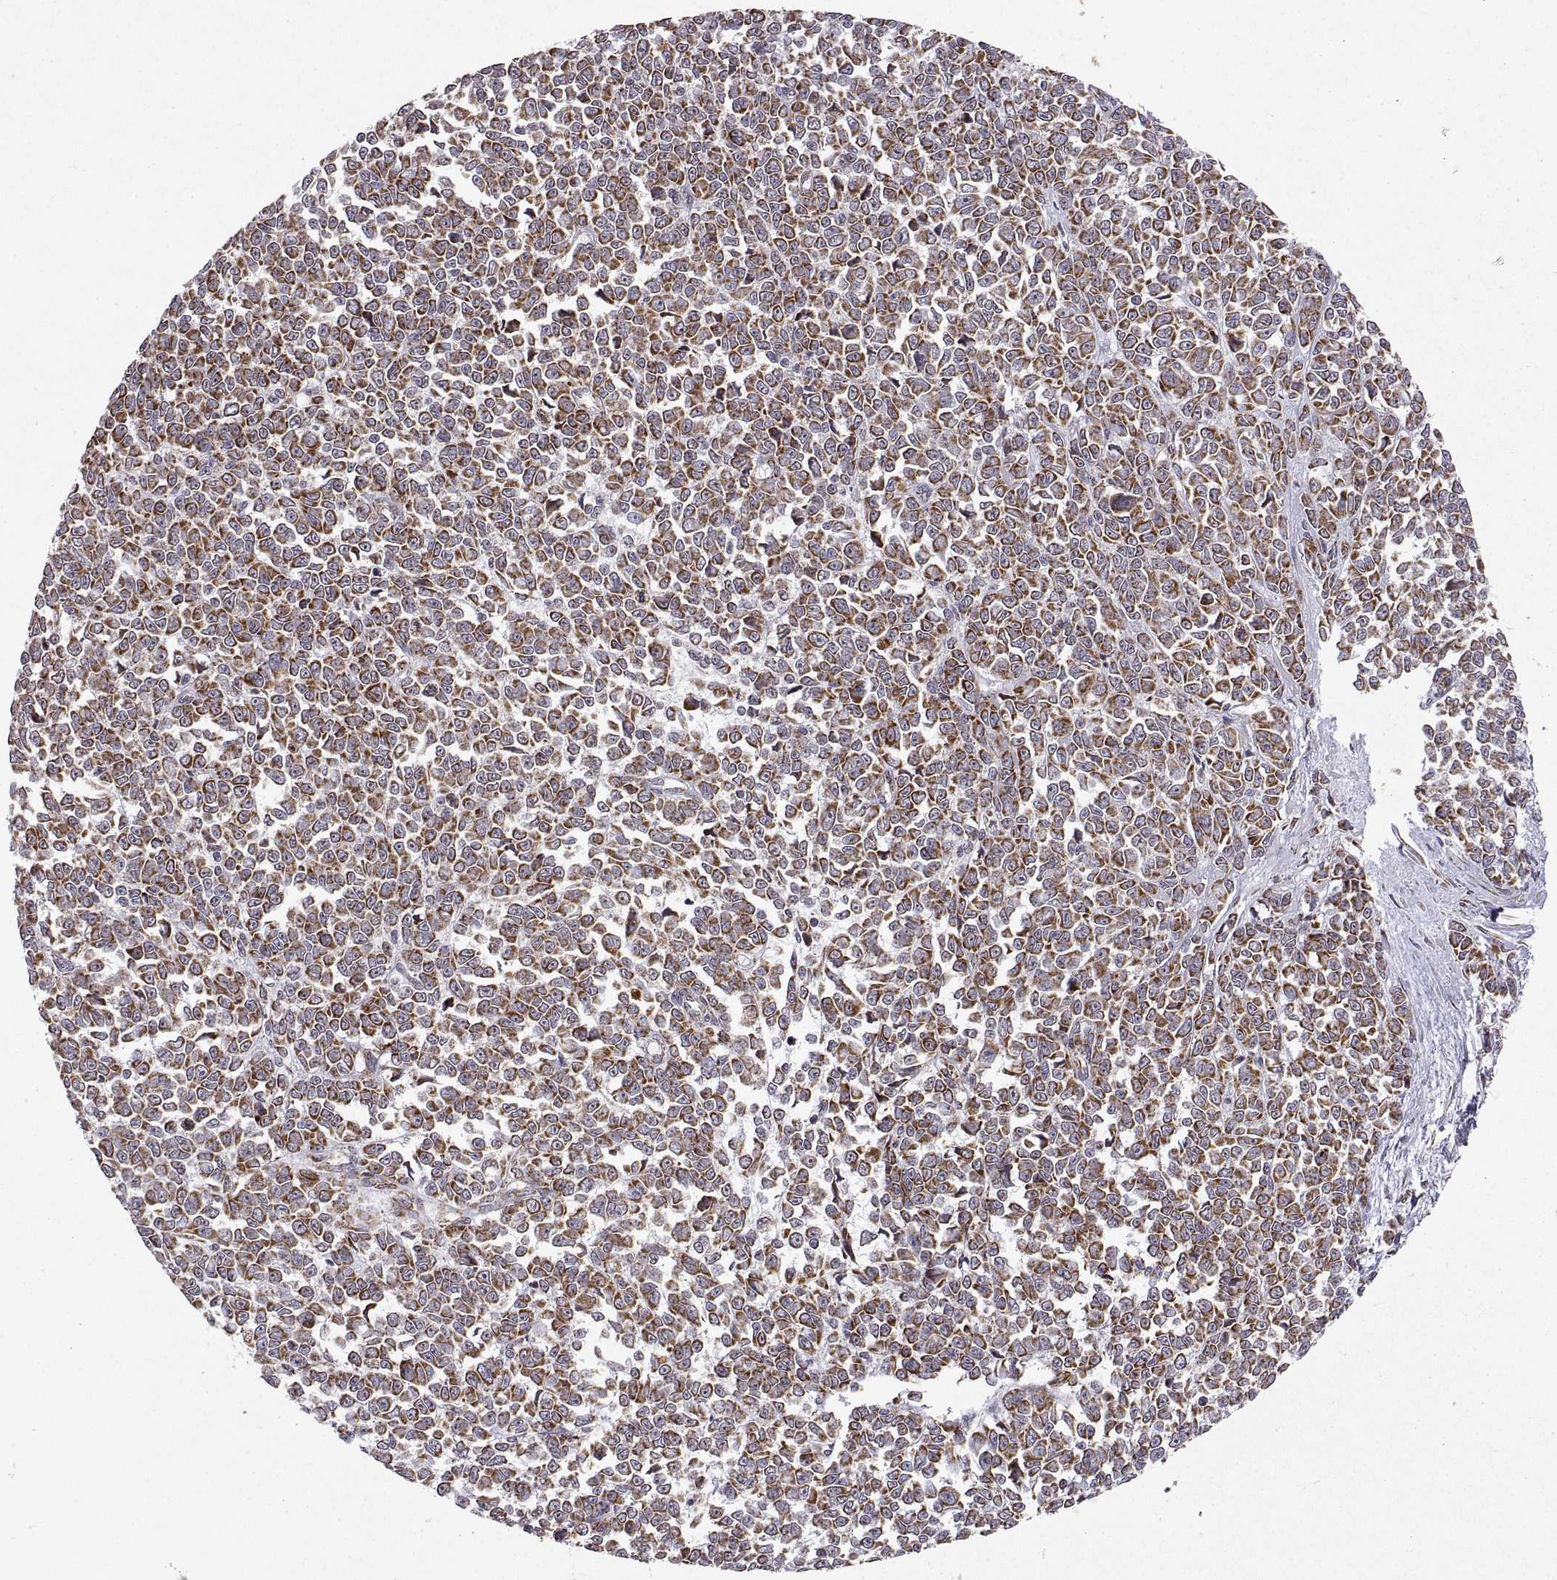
{"staining": {"intensity": "moderate", "quantity": ">75%", "location": "cytoplasmic/membranous"}, "tissue": "melanoma", "cell_type": "Tumor cells", "image_type": "cancer", "snomed": [{"axis": "morphology", "description": "Malignant melanoma, NOS"}, {"axis": "topography", "description": "Skin"}], "caption": "Malignant melanoma stained with a brown dye demonstrates moderate cytoplasmic/membranous positive expression in approximately >75% of tumor cells.", "gene": "MANBAL", "patient": {"sex": "female", "age": 95}}